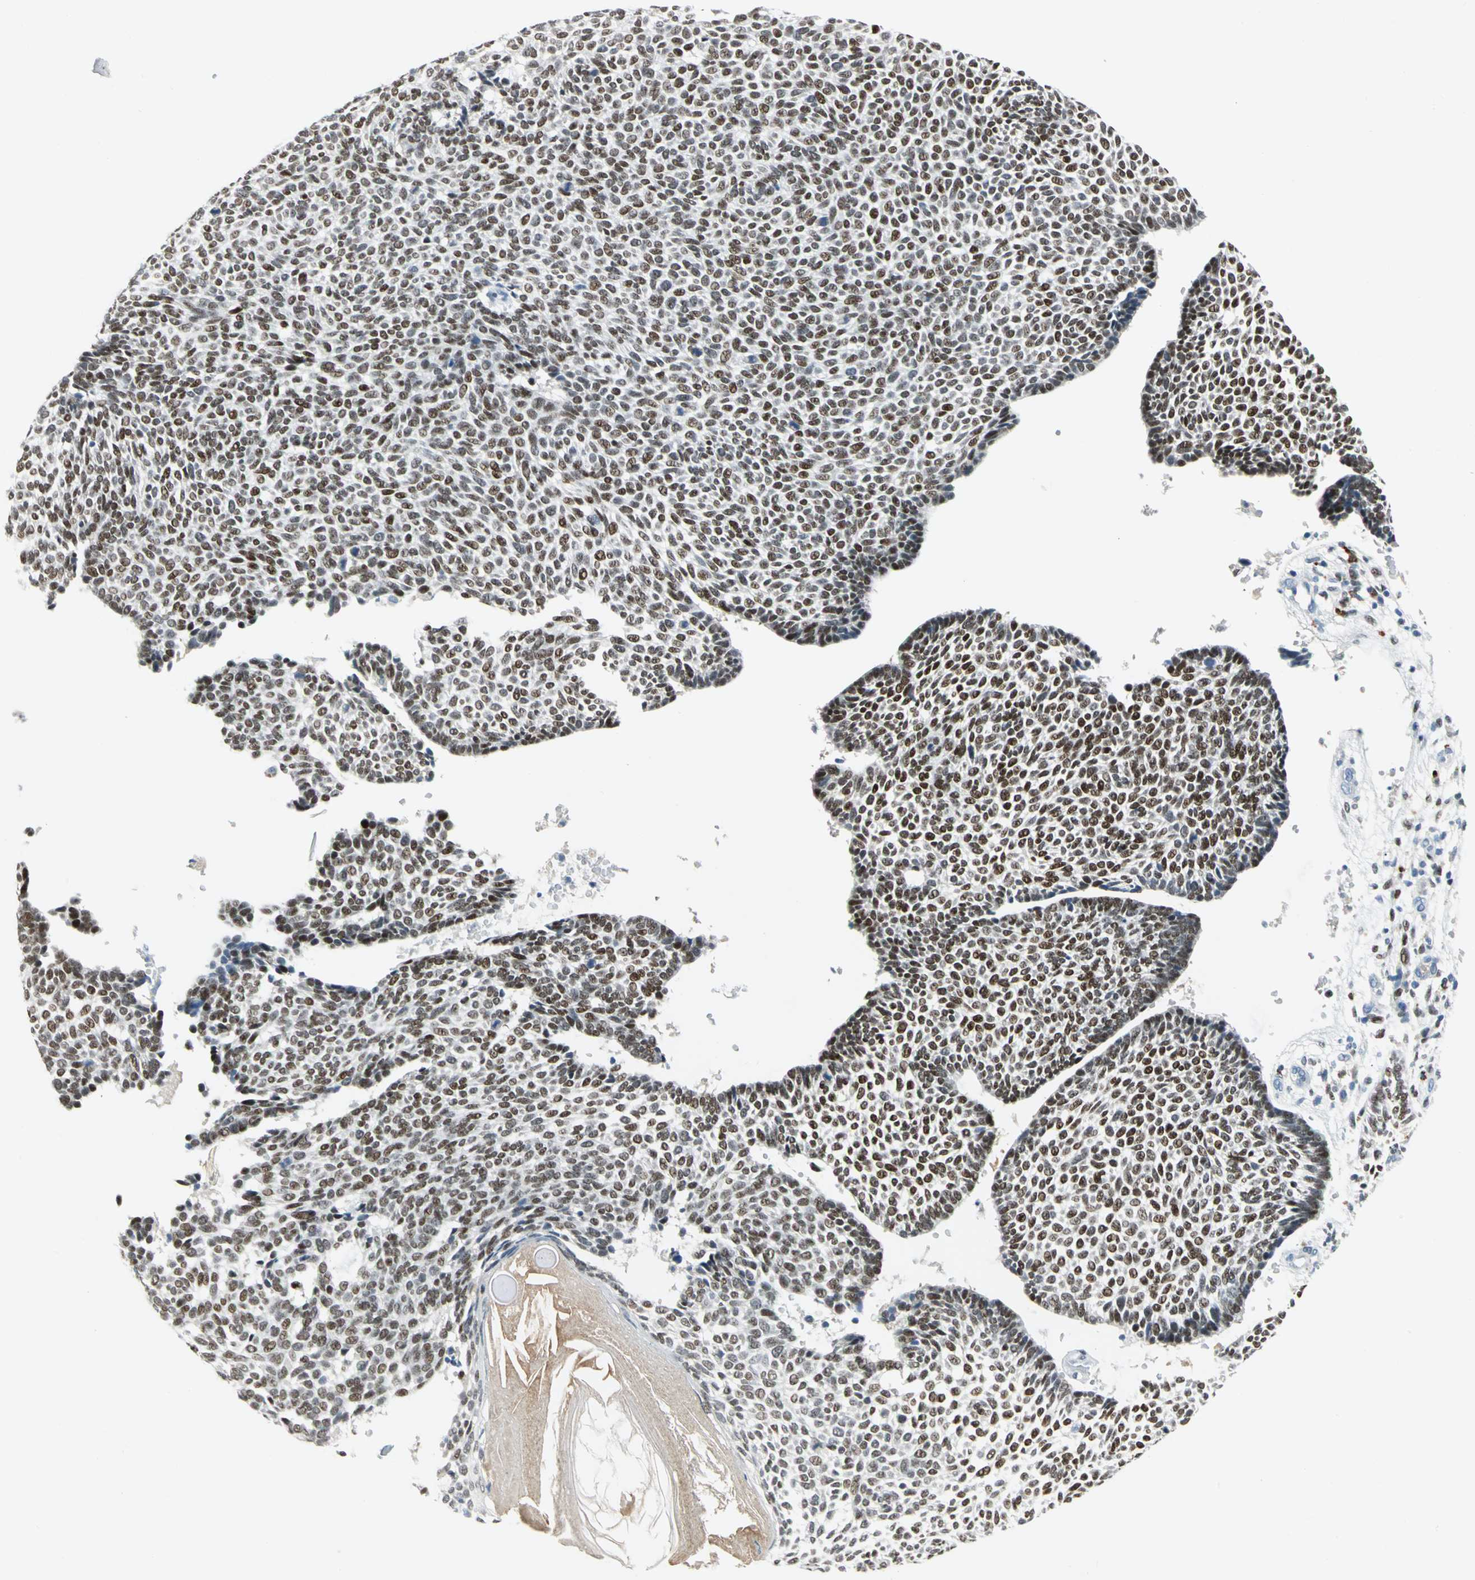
{"staining": {"intensity": "moderate", "quantity": ">75%", "location": "nuclear"}, "tissue": "skin cancer", "cell_type": "Tumor cells", "image_type": "cancer", "snomed": [{"axis": "morphology", "description": "Normal tissue, NOS"}, {"axis": "morphology", "description": "Basal cell carcinoma"}, {"axis": "topography", "description": "Skin"}], "caption": "Basal cell carcinoma (skin) tissue shows moderate nuclear positivity in about >75% of tumor cells", "gene": "NAB2", "patient": {"sex": "male", "age": 87}}